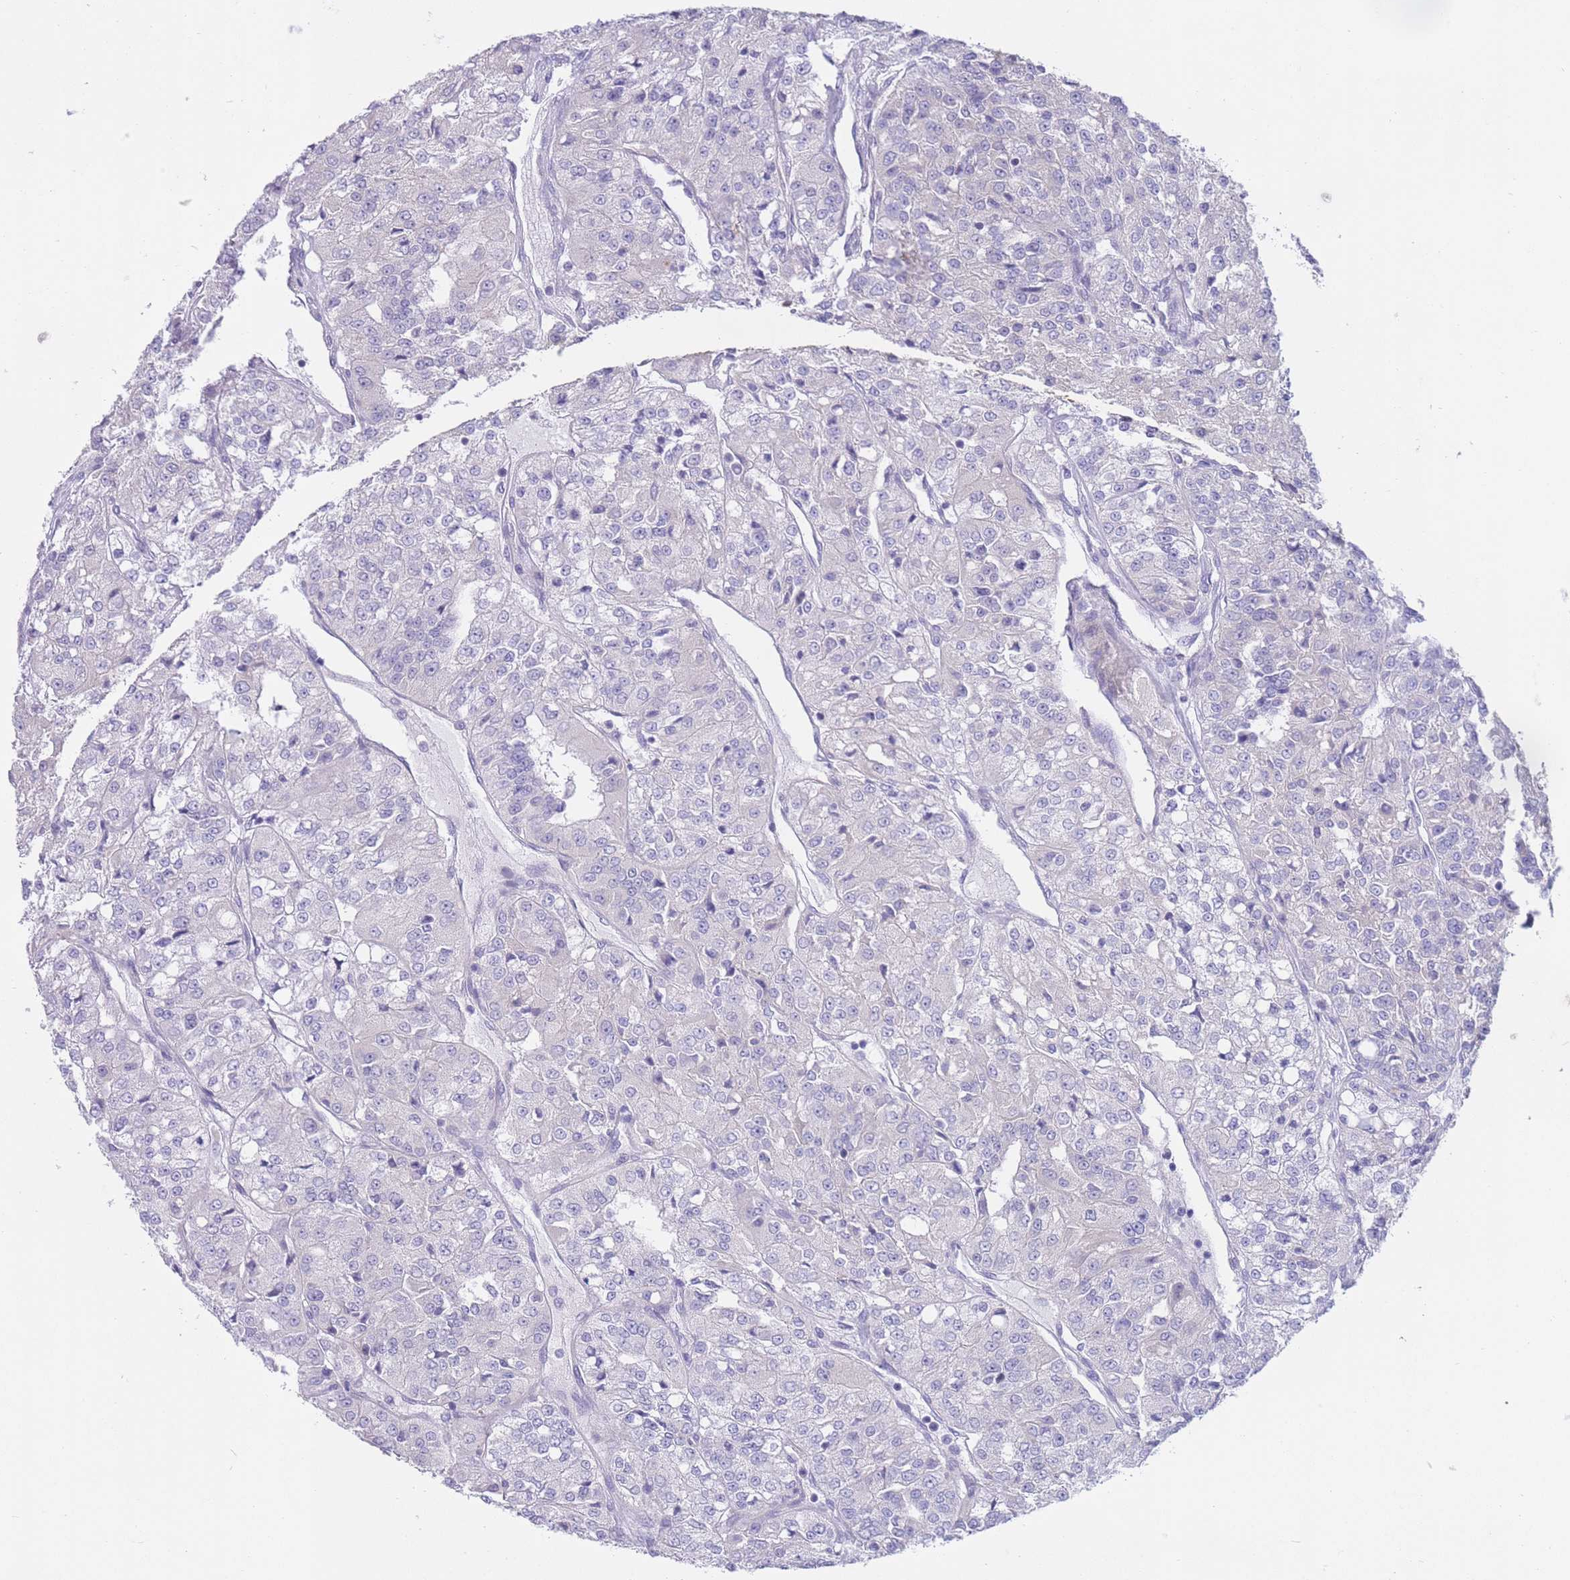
{"staining": {"intensity": "negative", "quantity": "none", "location": "none"}, "tissue": "renal cancer", "cell_type": "Tumor cells", "image_type": "cancer", "snomed": [{"axis": "morphology", "description": "Adenocarcinoma, NOS"}, {"axis": "topography", "description": "Kidney"}], "caption": "Renal adenocarcinoma was stained to show a protein in brown. There is no significant positivity in tumor cells. (DAB (3,3'-diaminobenzidine) IHC with hematoxylin counter stain).", "gene": "ALS2CL", "patient": {"sex": "female", "age": 63}}